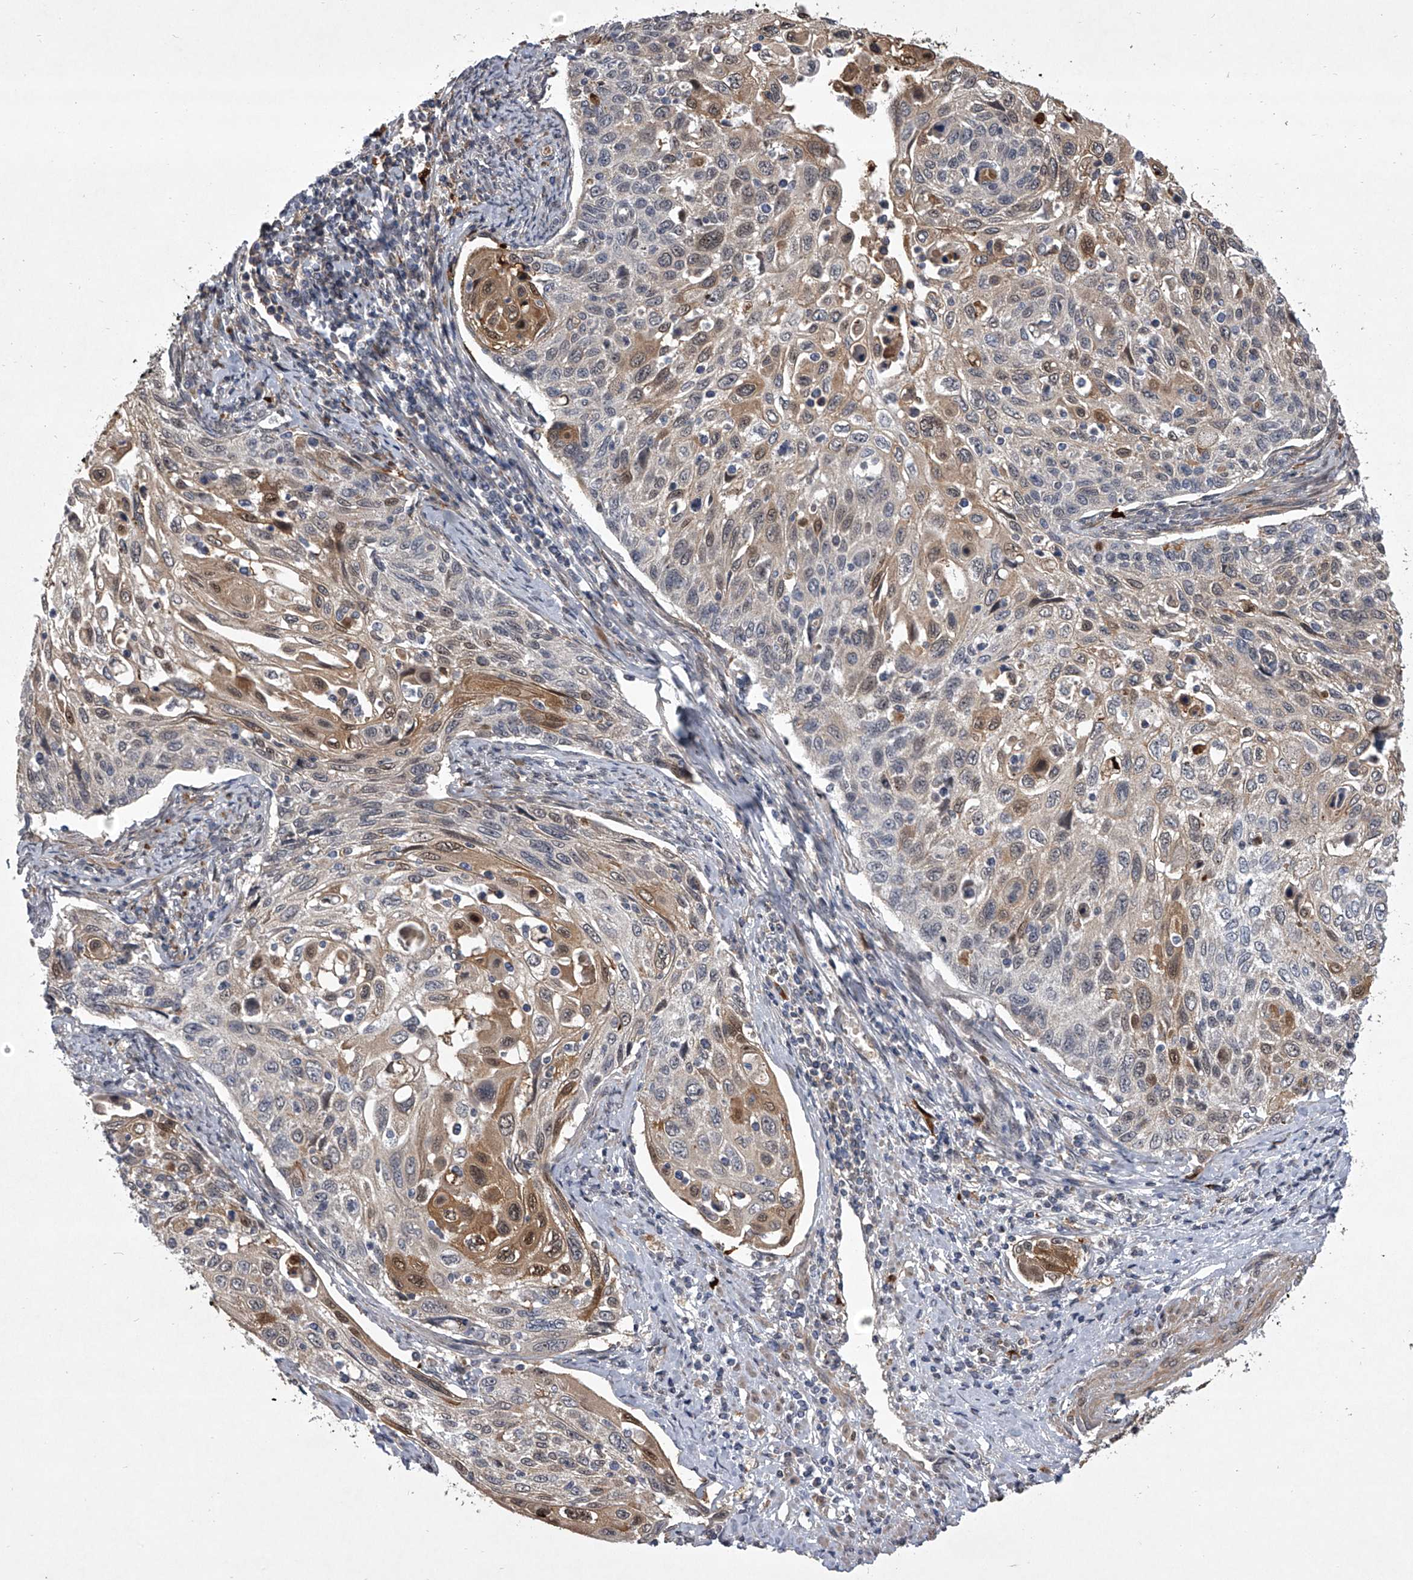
{"staining": {"intensity": "moderate", "quantity": "<25%", "location": "cytoplasmic/membranous,nuclear"}, "tissue": "cervical cancer", "cell_type": "Tumor cells", "image_type": "cancer", "snomed": [{"axis": "morphology", "description": "Squamous cell carcinoma, NOS"}, {"axis": "topography", "description": "Cervix"}], "caption": "The immunohistochemical stain shows moderate cytoplasmic/membranous and nuclear expression in tumor cells of cervical cancer (squamous cell carcinoma) tissue.", "gene": "HEATR6", "patient": {"sex": "female", "age": 70}}